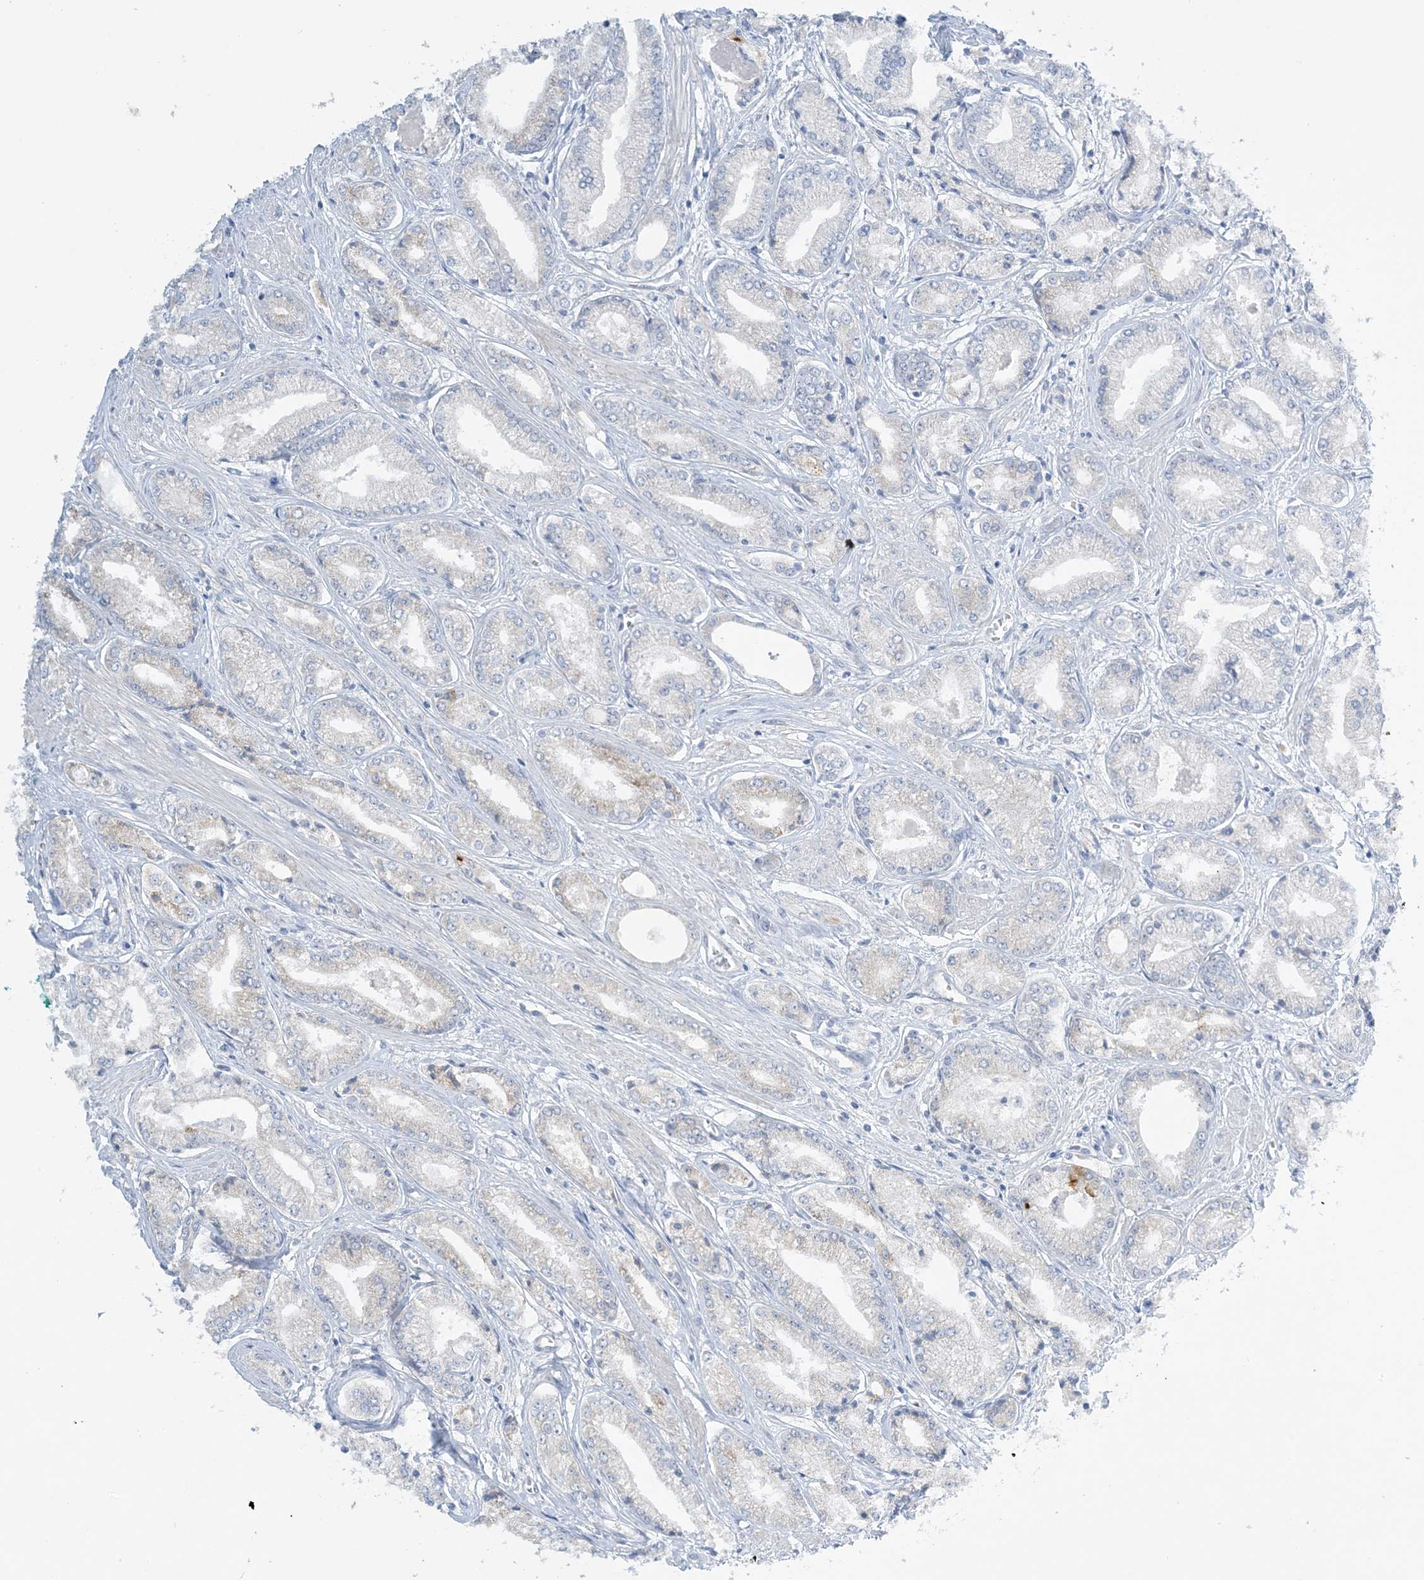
{"staining": {"intensity": "negative", "quantity": "none", "location": "none"}, "tissue": "prostate cancer", "cell_type": "Tumor cells", "image_type": "cancer", "snomed": [{"axis": "morphology", "description": "Adenocarcinoma, Low grade"}, {"axis": "topography", "description": "Prostate"}], "caption": "The image exhibits no staining of tumor cells in prostate cancer.", "gene": "MRPS18A", "patient": {"sex": "male", "age": 60}}